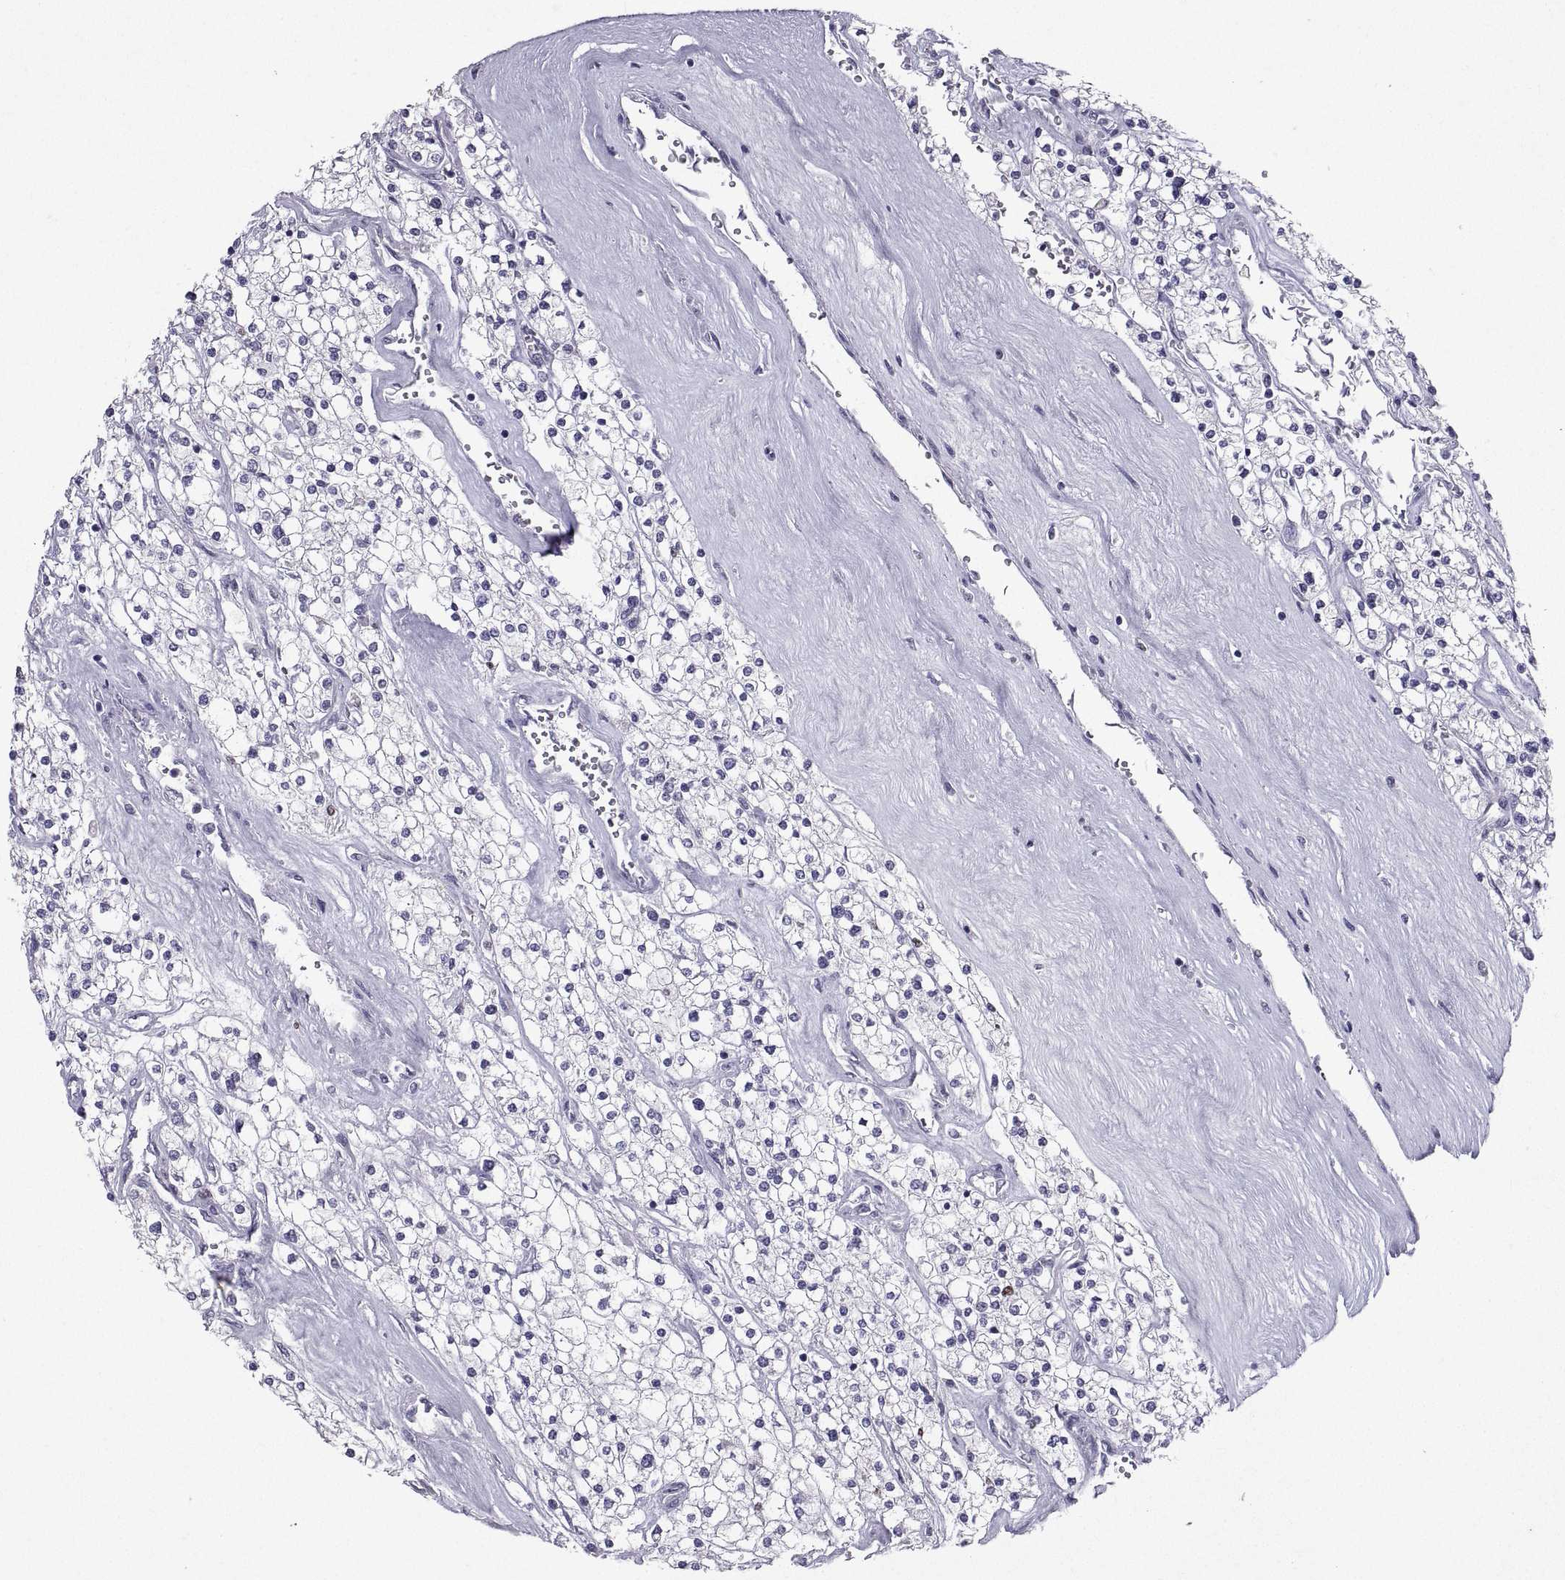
{"staining": {"intensity": "negative", "quantity": "none", "location": "none"}, "tissue": "renal cancer", "cell_type": "Tumor cells", "image_type": "cancer", "snomed": [{"axis": "morphology", "description": "Adenocarcinoma, NOS"}, {"axis": "topography", "description": "Kidney"}], "caption": "IHC of adenocarcinoma (renal) reveals no staining in tumor cells.", "gene": "SOX21", "patient": {"sex": "male", "age": 80}}